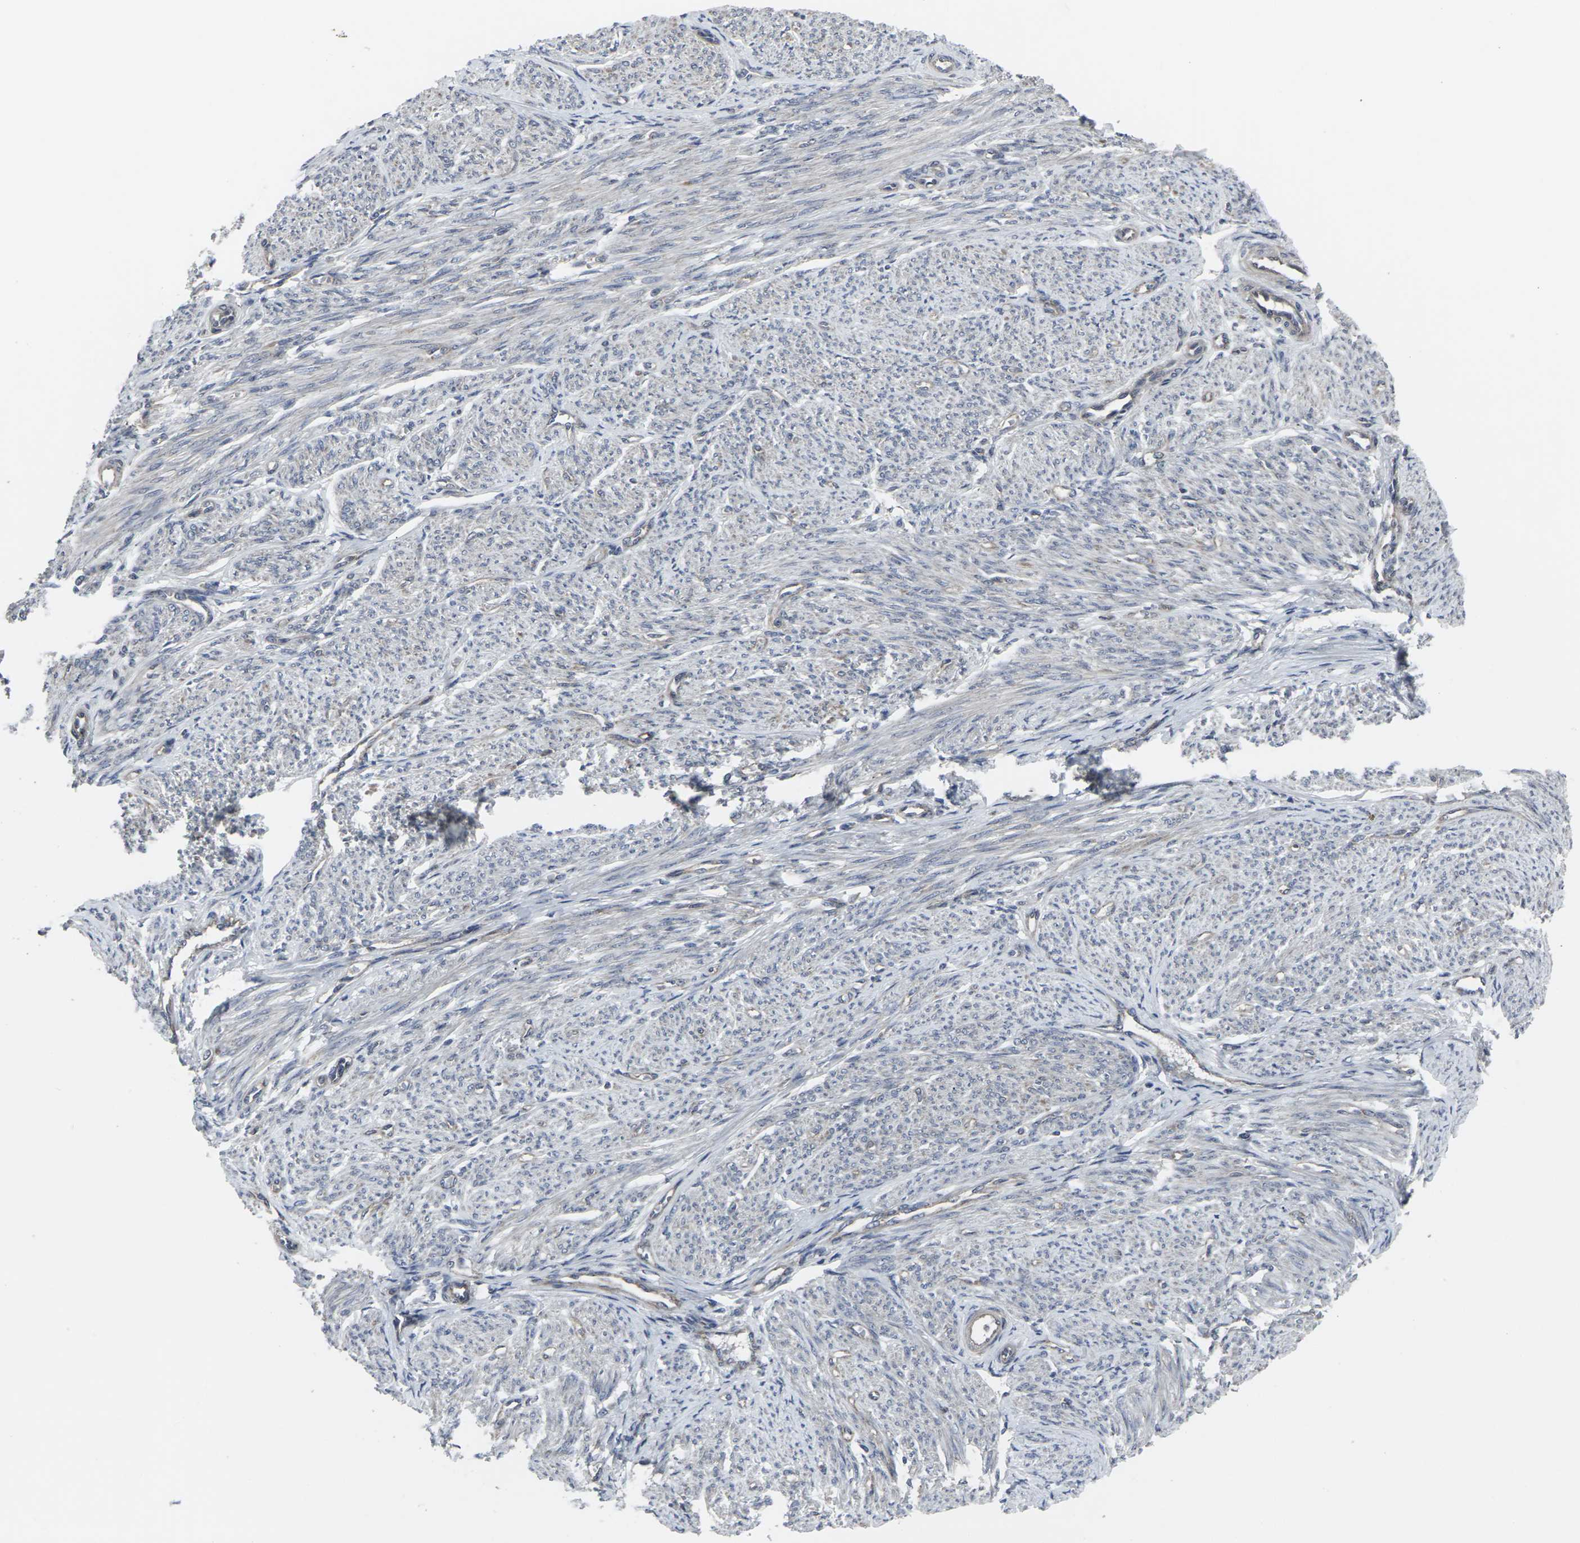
{"staining": {"intensity": "negative", "quantity": "none", "location": "none"}, "tissue": "smooth muscle", "cell_type": "Smooth muscle cells", "image_type": "normal", "snomed": [{"axis": "morphology", "description": "Normal tissue, NOS"}, {"axis": "topography", "description": "Smooth muscle"}], "caption": "Smooth muscle cells show no significant positivity in benign smooth muscle. (Brightfield microscopy of DAB (3,3'-diaminobenzidine) immunohistochemistry (IHC) at high magnification).", "gene": "MAPKAPK2", "patient": {"sex": "female", "age": 65}}